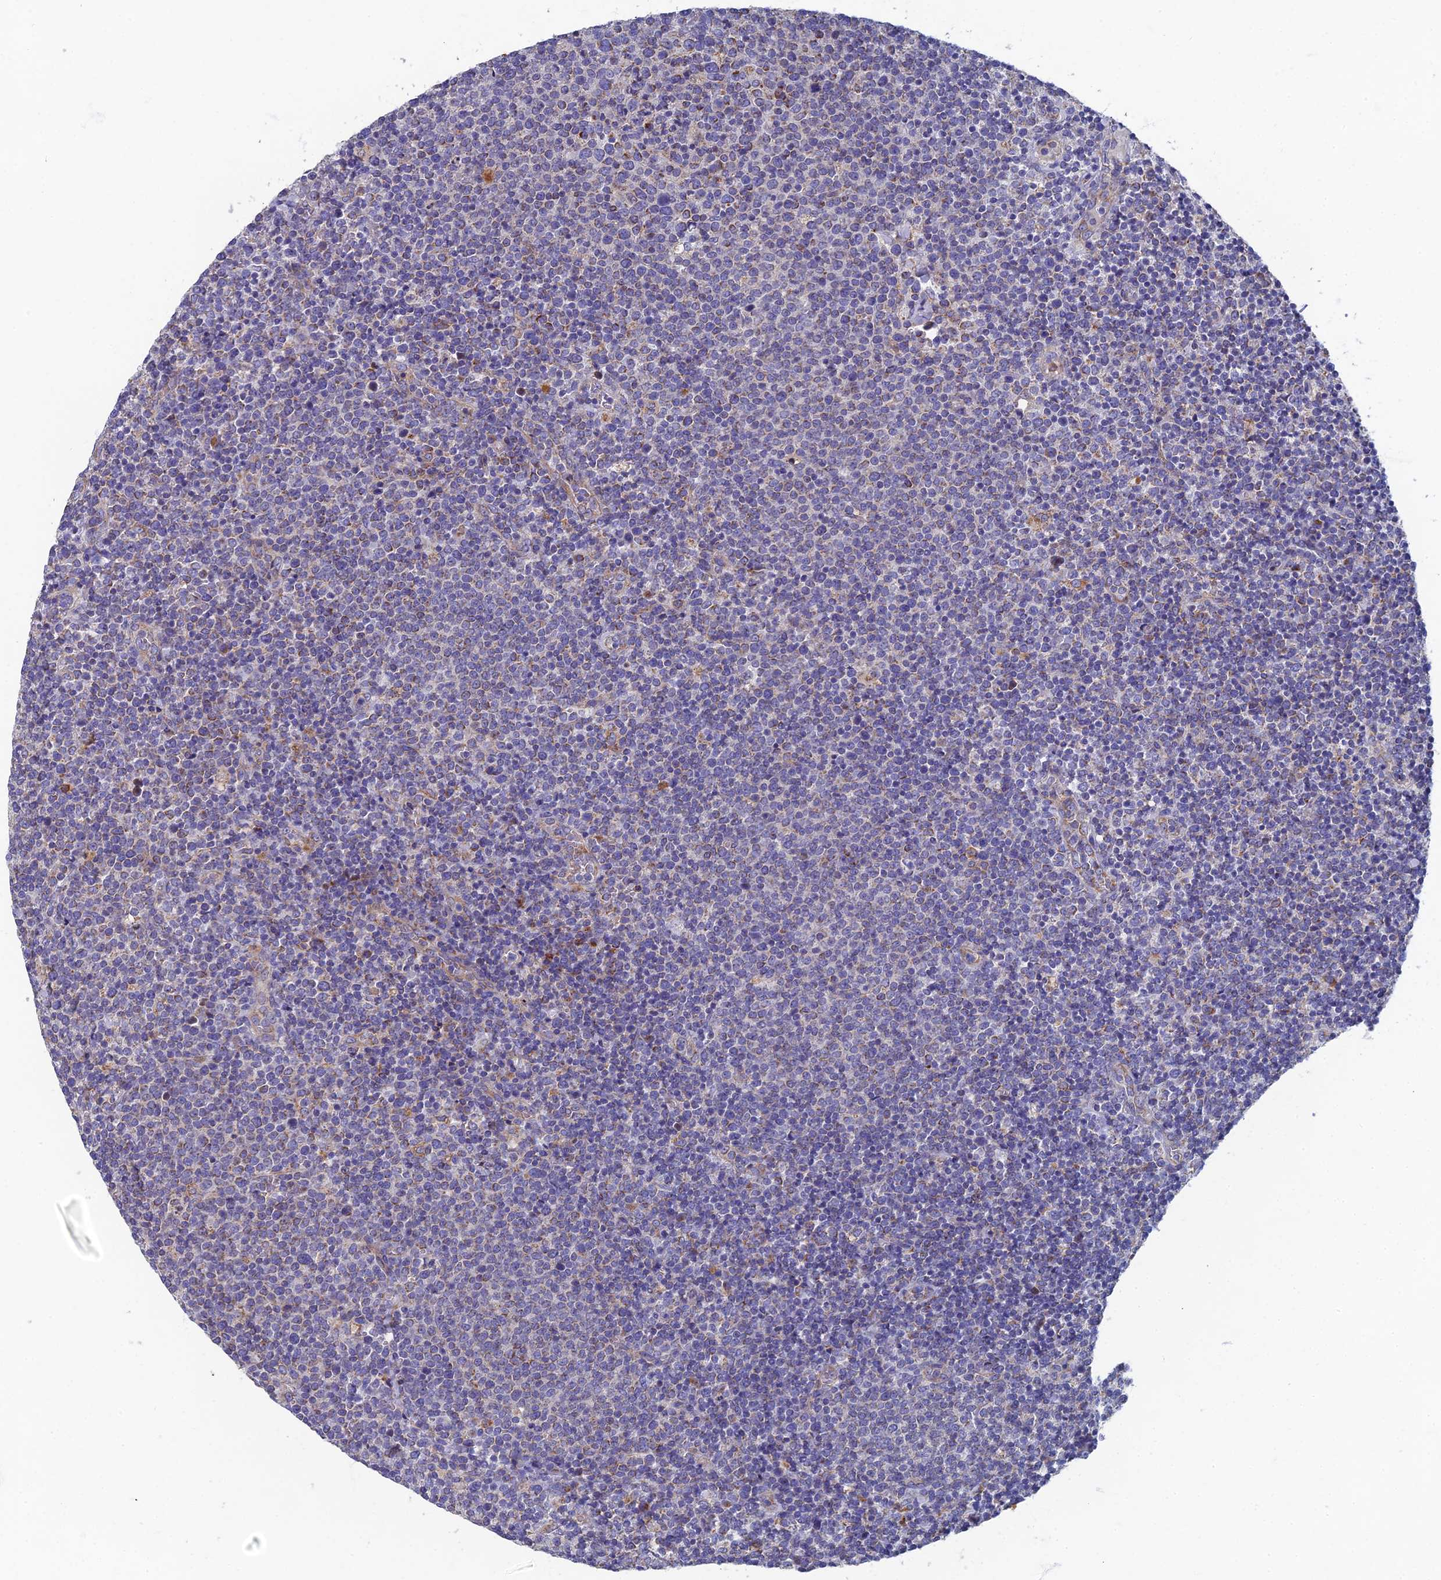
{"staining": {"intensity": "negative", "quantity": "none", "location": "none"}, "tissue": "lymphoma", "cell_type": "Tumor cells", "image_type": "cancer", "snomed": [{"axis": "morphology", "description": "Malignant lymphoma, non-Hodgkin's type, High grade"}, {"axis": "topography", "description": "Lymph node"}], "caption": "Human lymphoma stained for a protein using immunohistochemistry exhibits no positivity in tumor cells.", "gene": "RNASEK", "patient": {"sex": "male", "age": 61}}